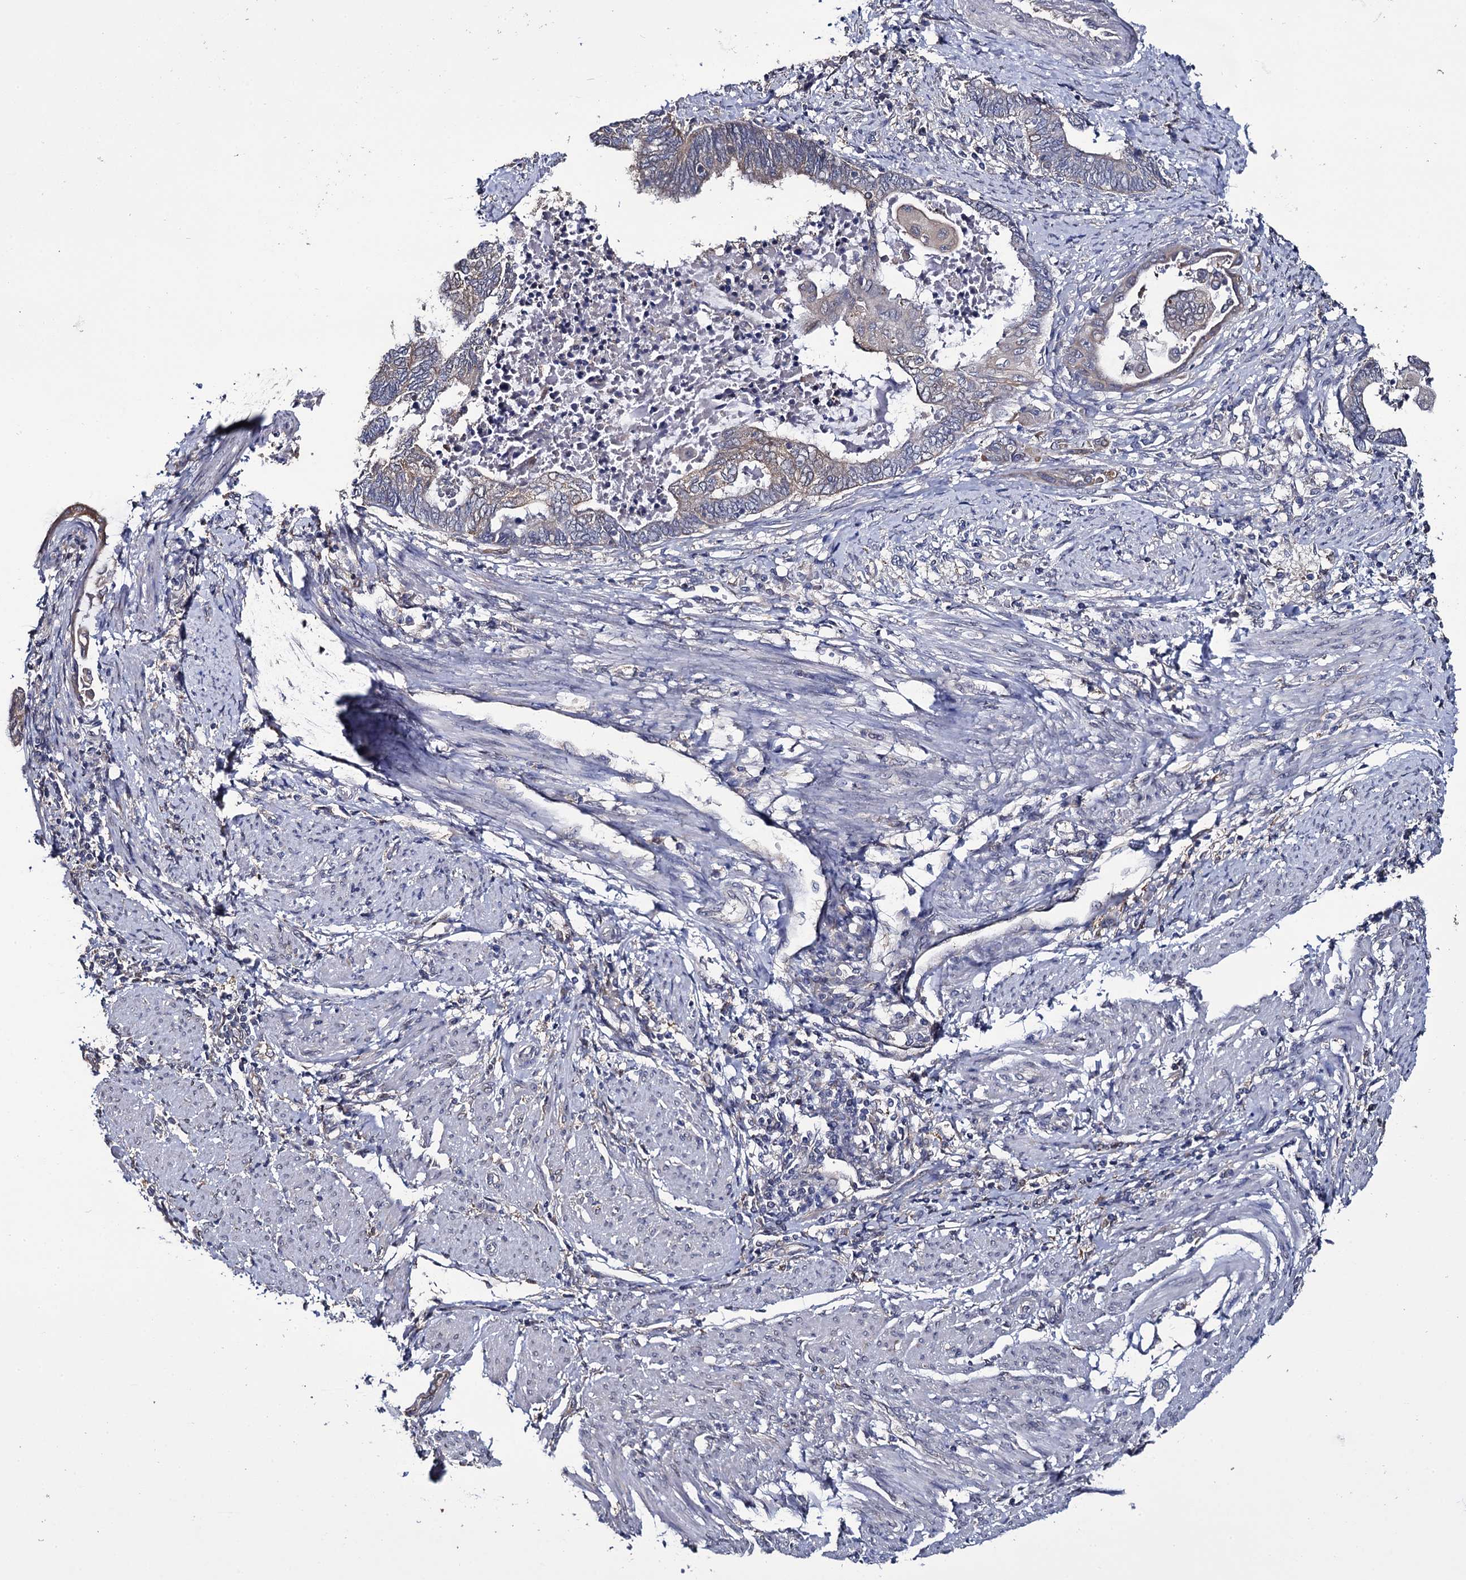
{"staining": {"intensity": "weak", "quantity": "<25%", "location": "cytoplasmic/membranous"}, "tissue": "endometrial cancer", "cell_type": "Tumor cells", "image_type": "cancer", "snomed": [{"axis": "morphology", "description": "Adenocarcinoma, NOS"}, {"axis": "topography", "description": "Uterus"}, {"axis": "topography", "description": "Endometrium"}], "caption": "Protein analysis of adenocarcinoma (endometrial) demonstrates no significant staining in tumor cells.", "gene": "CRYL1", "patient": {"sex": "female", "age": 70}}